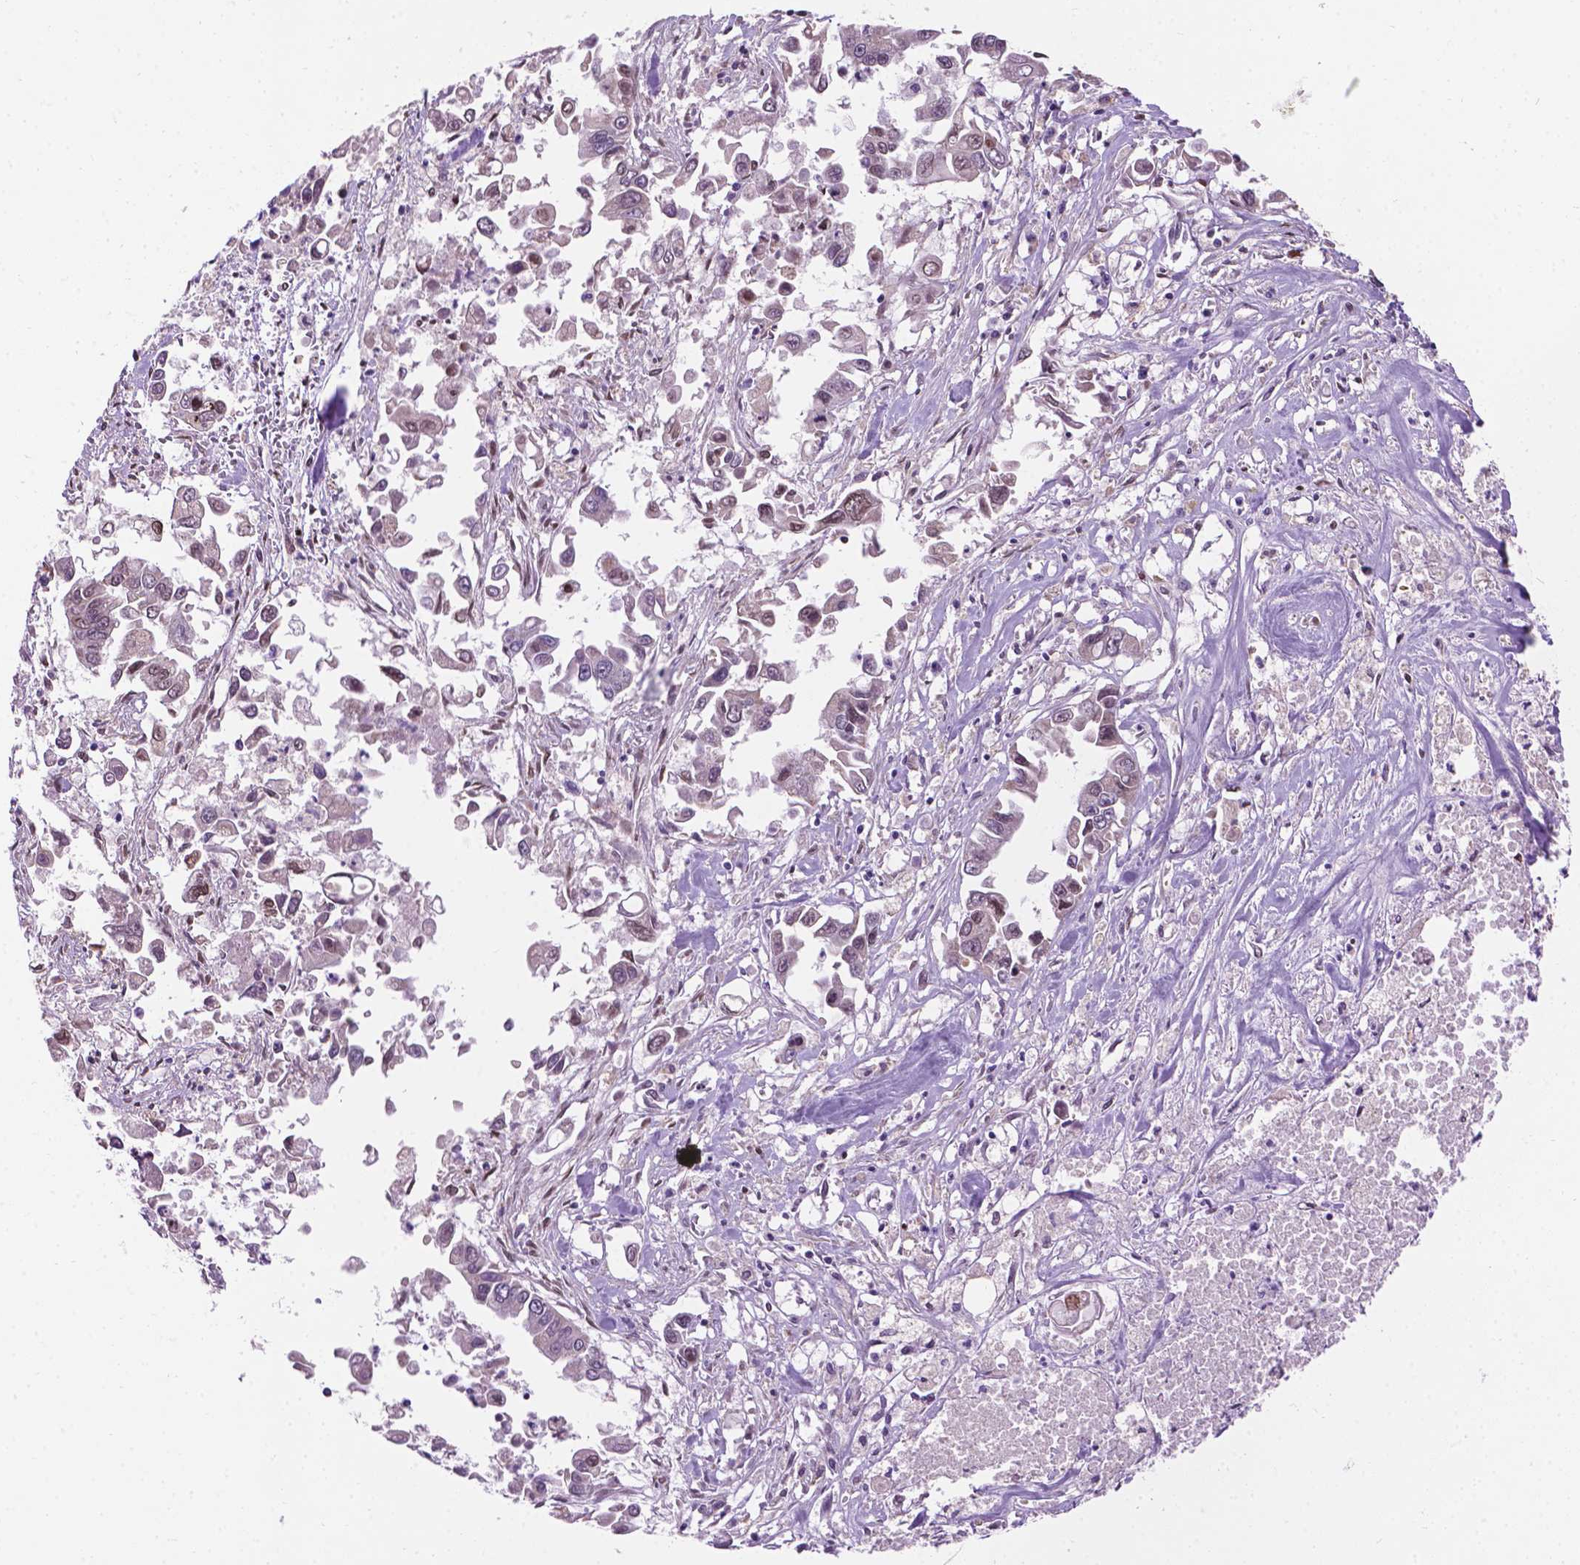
{"staining": {"intensity": "weak", "quantity": "25%-75%", "location": "nuclear"}, "tissue": "pancreatic cancer", "cell_type": "Tumor cells", "image_type": "cancer", "snomed": [{"axis": "morphology", "description": "Adenocarcinoma, NOS"}, {"axis": "topography", "description": "Pancreas"}], "caption": "The histopathology image reveals immunohistochemical staining of pancreatic cancer (adenocarcinoma). There is weak nuclear positivity is appreciated in about 25%-75% of tumor cells.", "gene": "IRF6", "patient": {"sex": "female", "age": 83}}